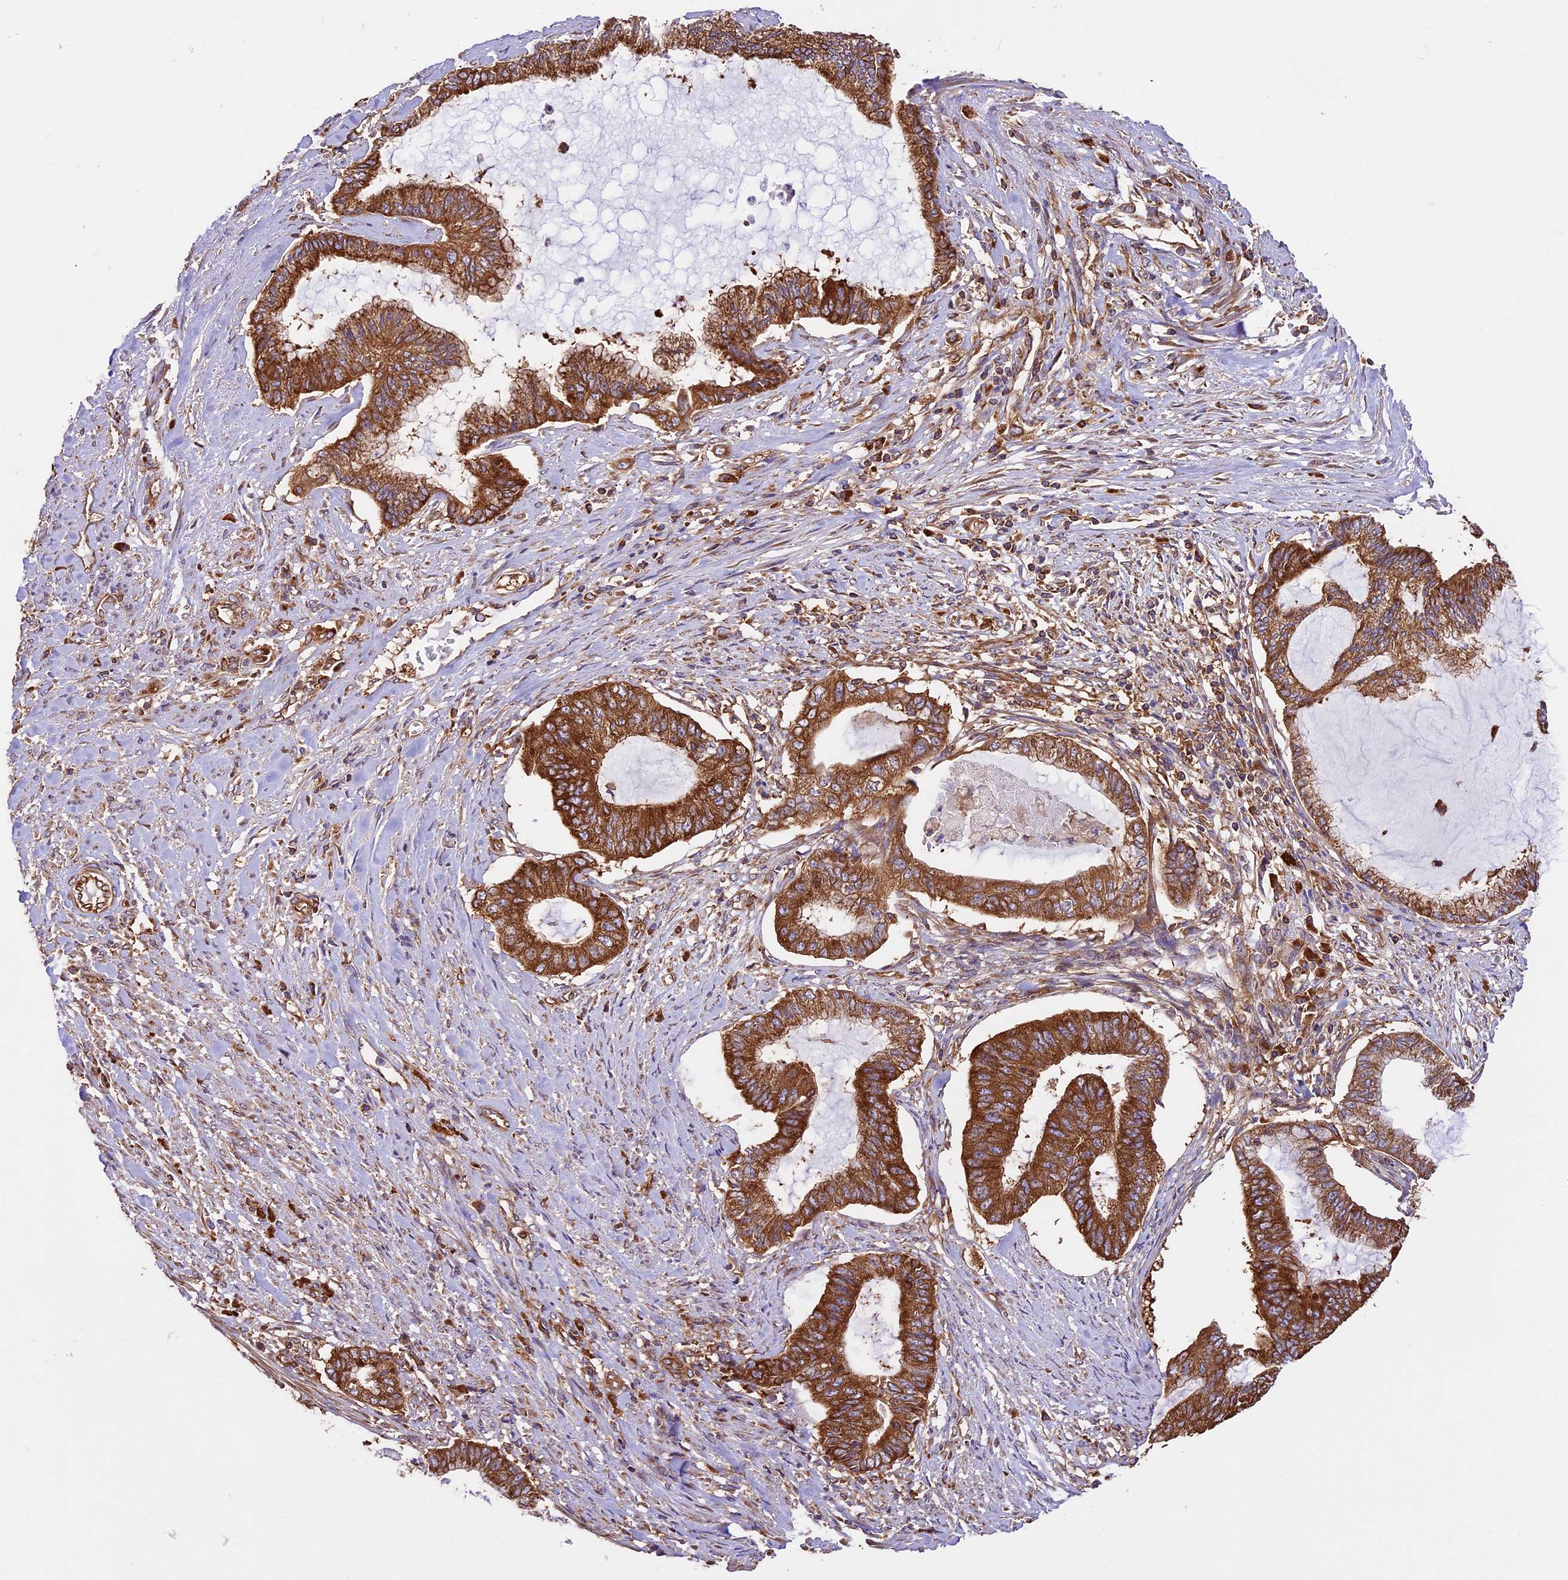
{"staining": {"intensity": "strong", "quantity": ">75%", "location": "cytoplasmic/membranous"}, "tissue": "endometrial cancer", "cell_type": "Tumor cells", "image_type": "cancer", "snomed": [{"axis": "morphology", "description": "Adenocarcinoma, NOS"}, {"axis": "topography", "description": "Endometrium"}], "caption": "An image showing strong cytoplasmic/membranous expression in approximately >75% of tumor cells in endometrial adenocarcinoma, as visualized by brown immunohistochemical staining.", "gene": "KARS1", "patient": {"sex": "female", "age": 86}}